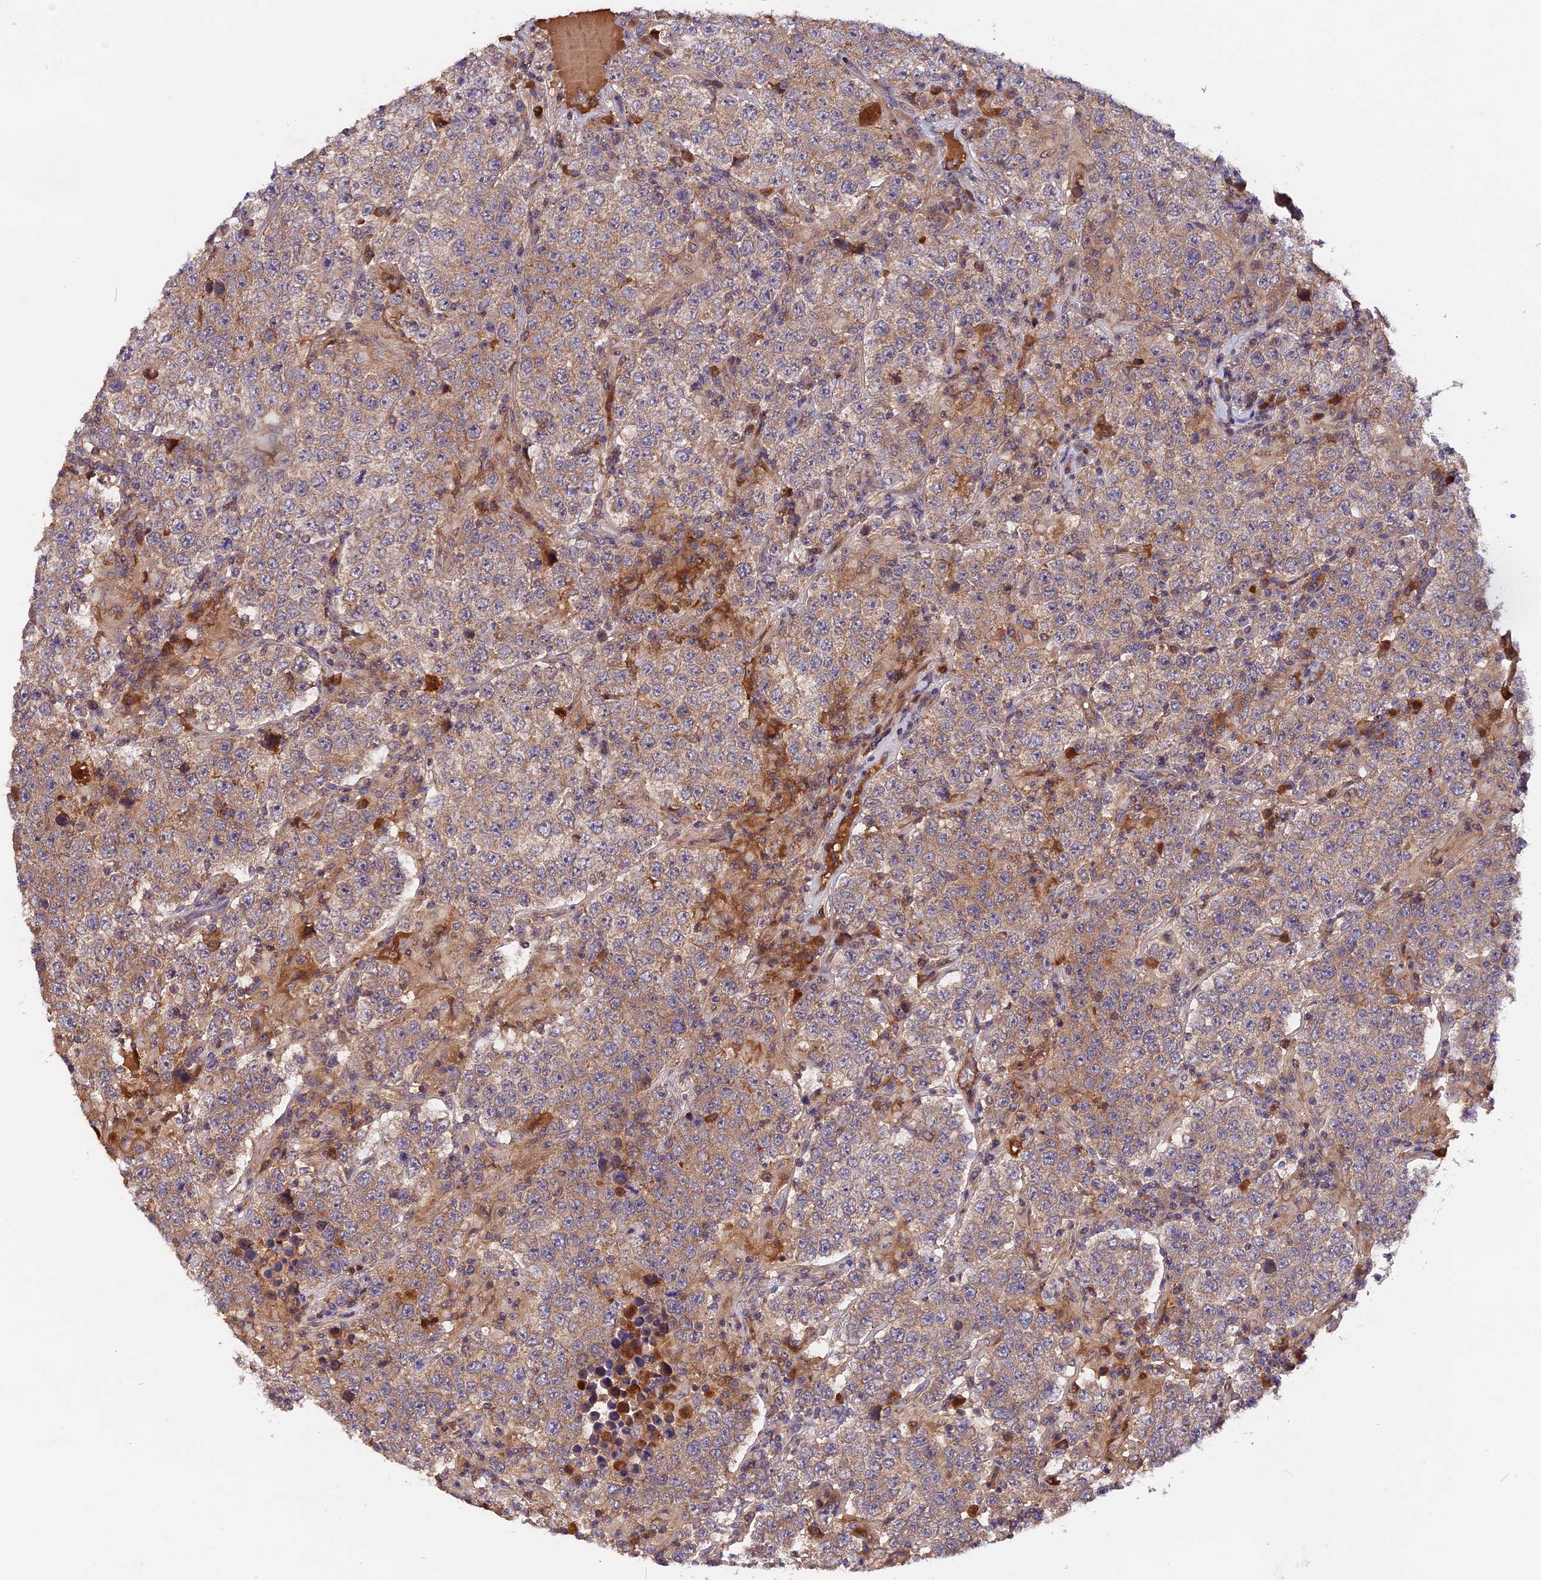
{"staining": {"intensity": "weak", "quantity": ">75%", "location": "cytoplasmic/membranous"}, "tissue": "testis cancer", "cell_type": "Tumor cells", "image_type": "cancer", "snomed": [{"axis": "morphology", "description": "Normal tissue, NOS"}, {"axis": "morphology", "description": "Urothelial carcinoma, High grade"}, {"axis": "morphology", "description": "Seminoma, NOS"}, {"axis": "morphology", "description": "Carcinoma, Embryonal, NOS"}, {"axis": "topography", "description": "Urinary bladder"}, {"axis": "topography", "description": "Testis"}], "caption": "Tumor cells exhibit low levels of weak cytoplasmic/membranous positivity in about >75% of cells in testis cancer.", "gene": "MARK4", "patient": {"sex": "male", "age": 41}}